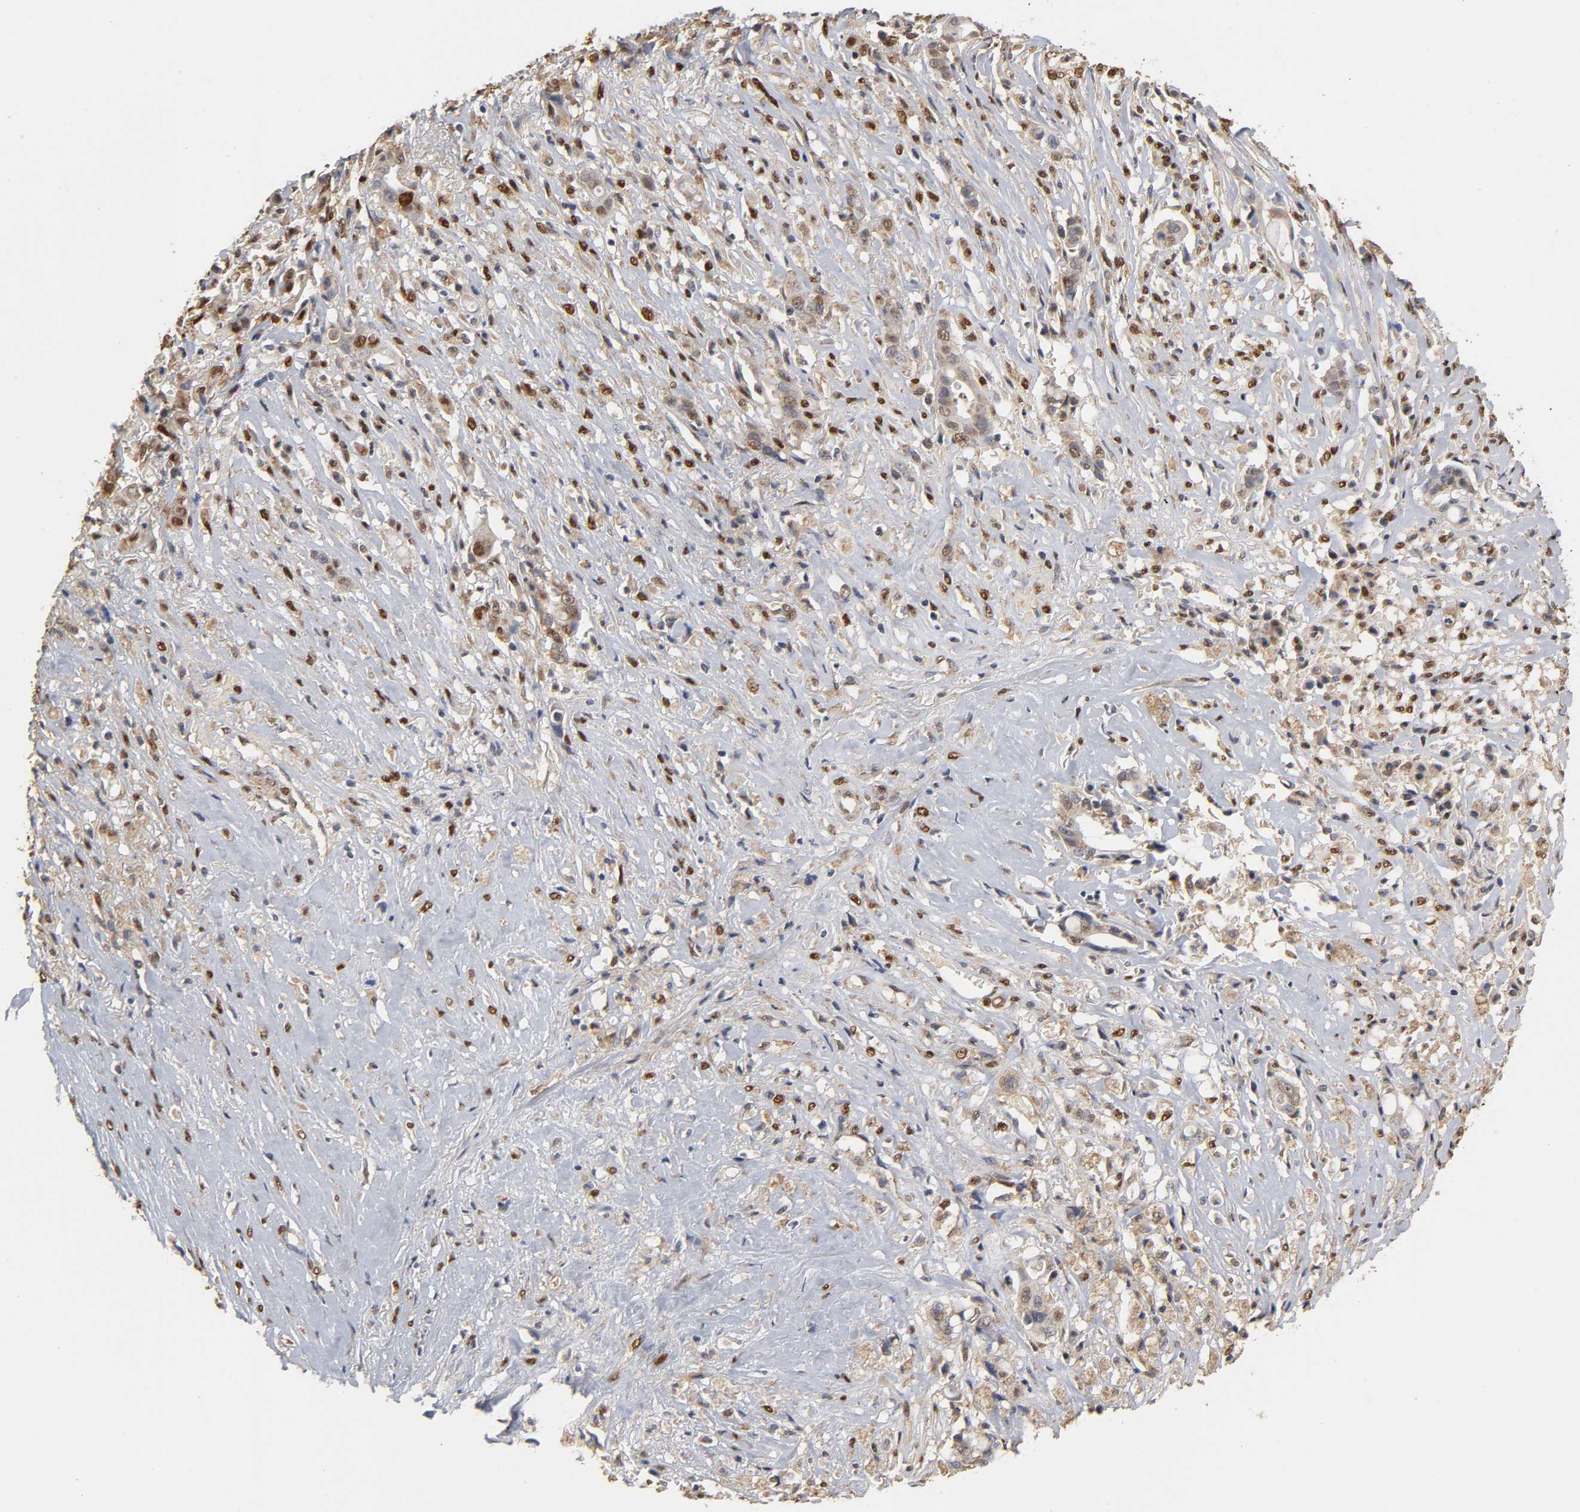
{"staining": {"intensity": "moderate", "quantity": "25%-75%", "location": "cytoplasmic/membranous,nuclear"}, "tissue": "liver cancer", "cell_type": "Tumor cells", "image_type": "cancer", "snomed": [{"axis": "morphology", "description": "Cholangiocarcinoma"}, {"axis": "topography", "description": "Liver"}], "caption": "Liver cancer stained with a brown dye demonstrates moderate cytoplasmic/membranous and nuclear positive positivity in approximately 25%-75% of tumor cells.", "gene": "PKN1", "patient": {"sex": "female", "age": 70}}